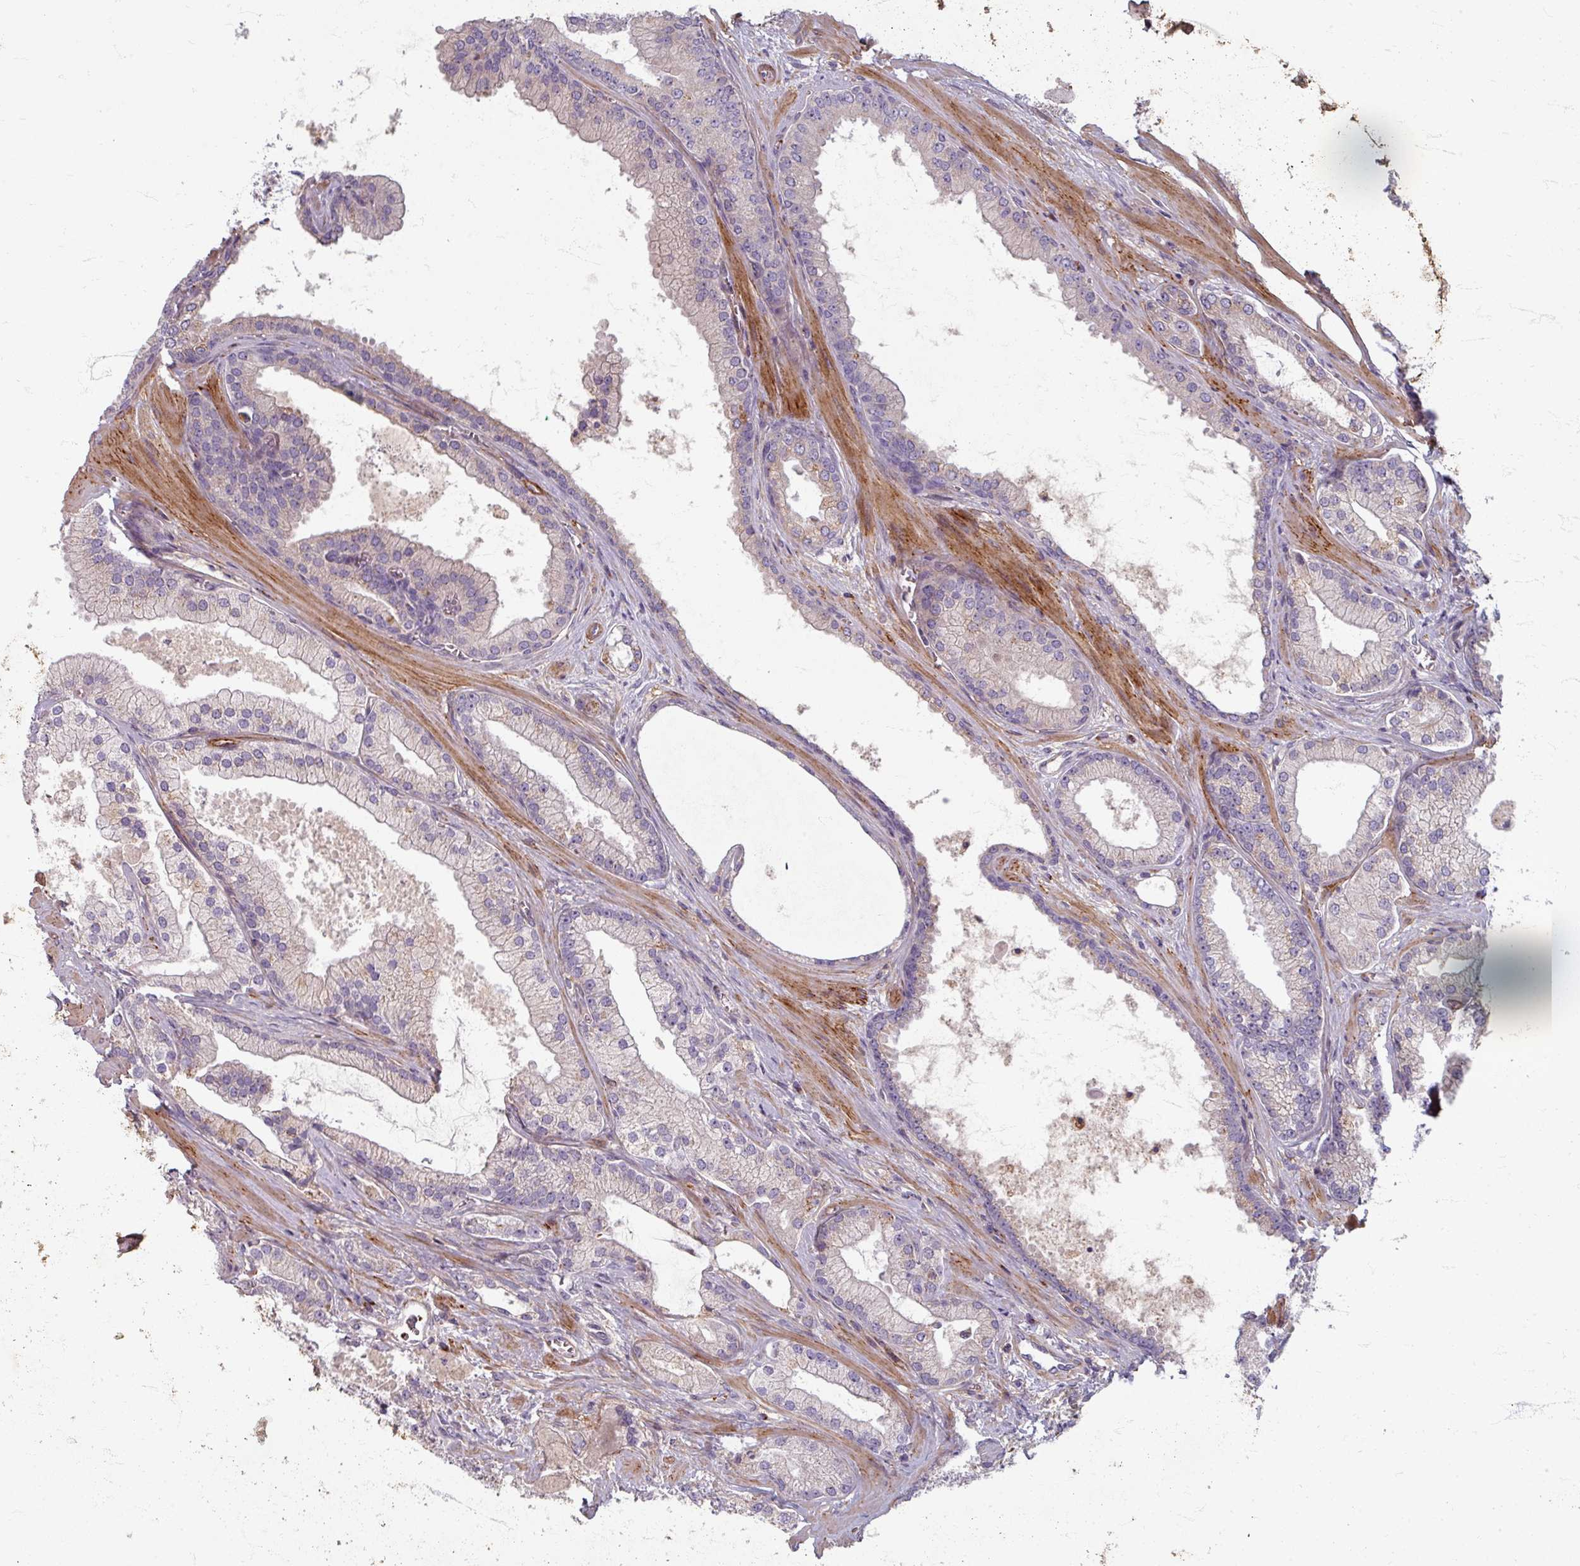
{"staining": {"intensity": "negative", "quantity": "none", "location": "none"}, "tissue": "prostate cancer", "cell_type": "Tumor cells", "image_type": "cancer", "snomed": [{"axis": "morphology", "description": "Adenocarcinoma, High grade"}, {"axis": "topography", "description": "Prostate"}], "caption": "IHC of prostate cancer (high-grade adenocarcinoma) displays no positivity in tumor cells. (Stains: DAB (3,3'-diaminobenzidine) immunohistochemistry with hematoxylin counter stain, Microscopy: brightfield microscopy at high magnification).", "gene": "GABARAPL1", "patient": {"sex": "male", "age": 68}}